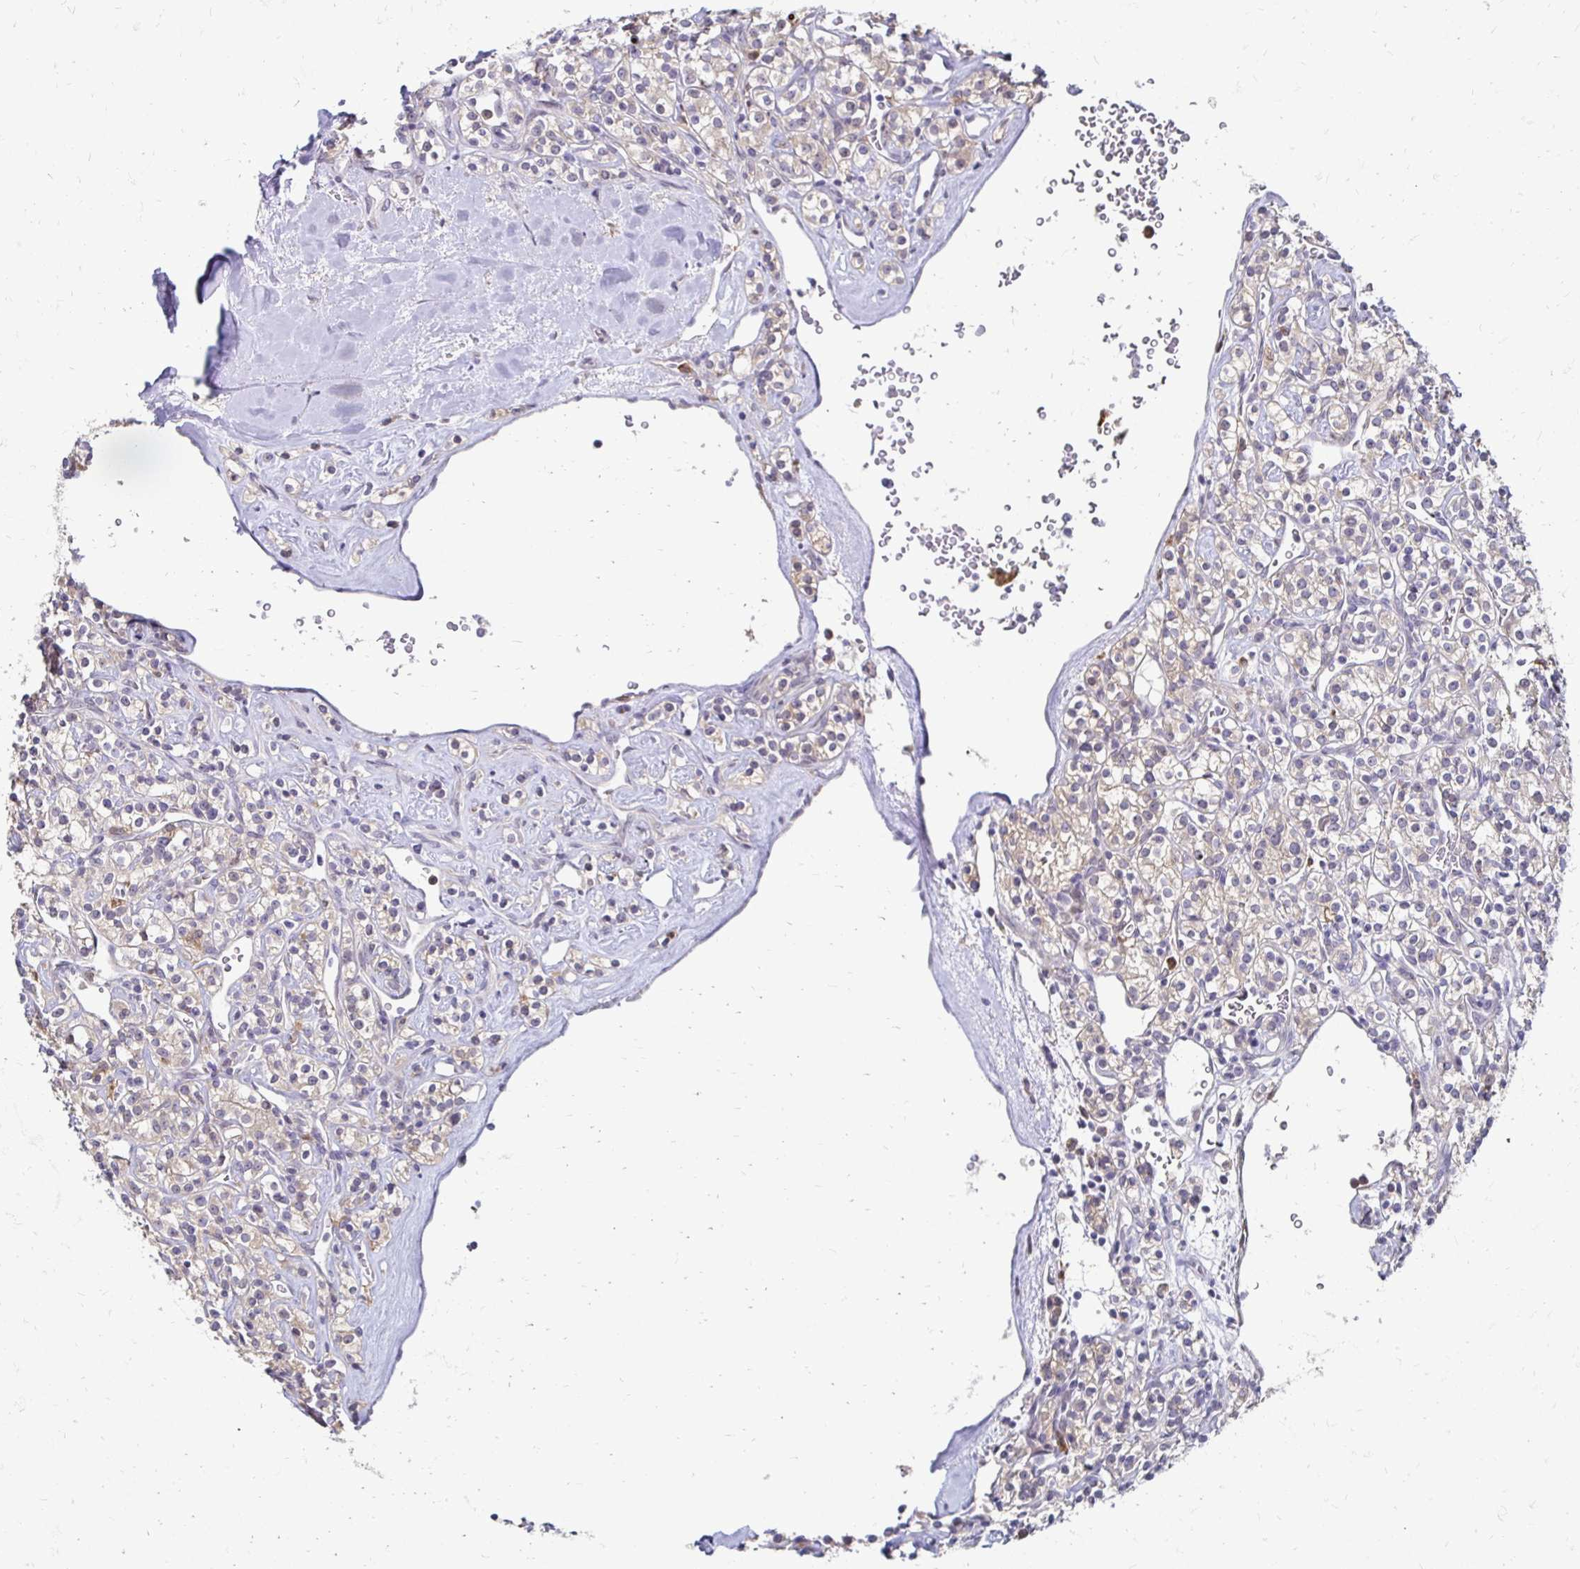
{"staining": {"intensity": "weak", "quantity": "<25%", "location": "cytoplasmic/membranous"}, "tissue": "renal cancer", "cell_type": "Tumor cells", "image_type": "cancer", "snomed": [{"axis": "morphology", "description": "Adenocarcinoma, NOS"}, {"axis": "topography", "description": "Kidney"}], "caption": "Protein analysis of renal cancer (adenocarcinoma) displays no significant positivity in tumor cells.", "gene": "PADI2", "patient": {"sex": "male", "age": 77}}